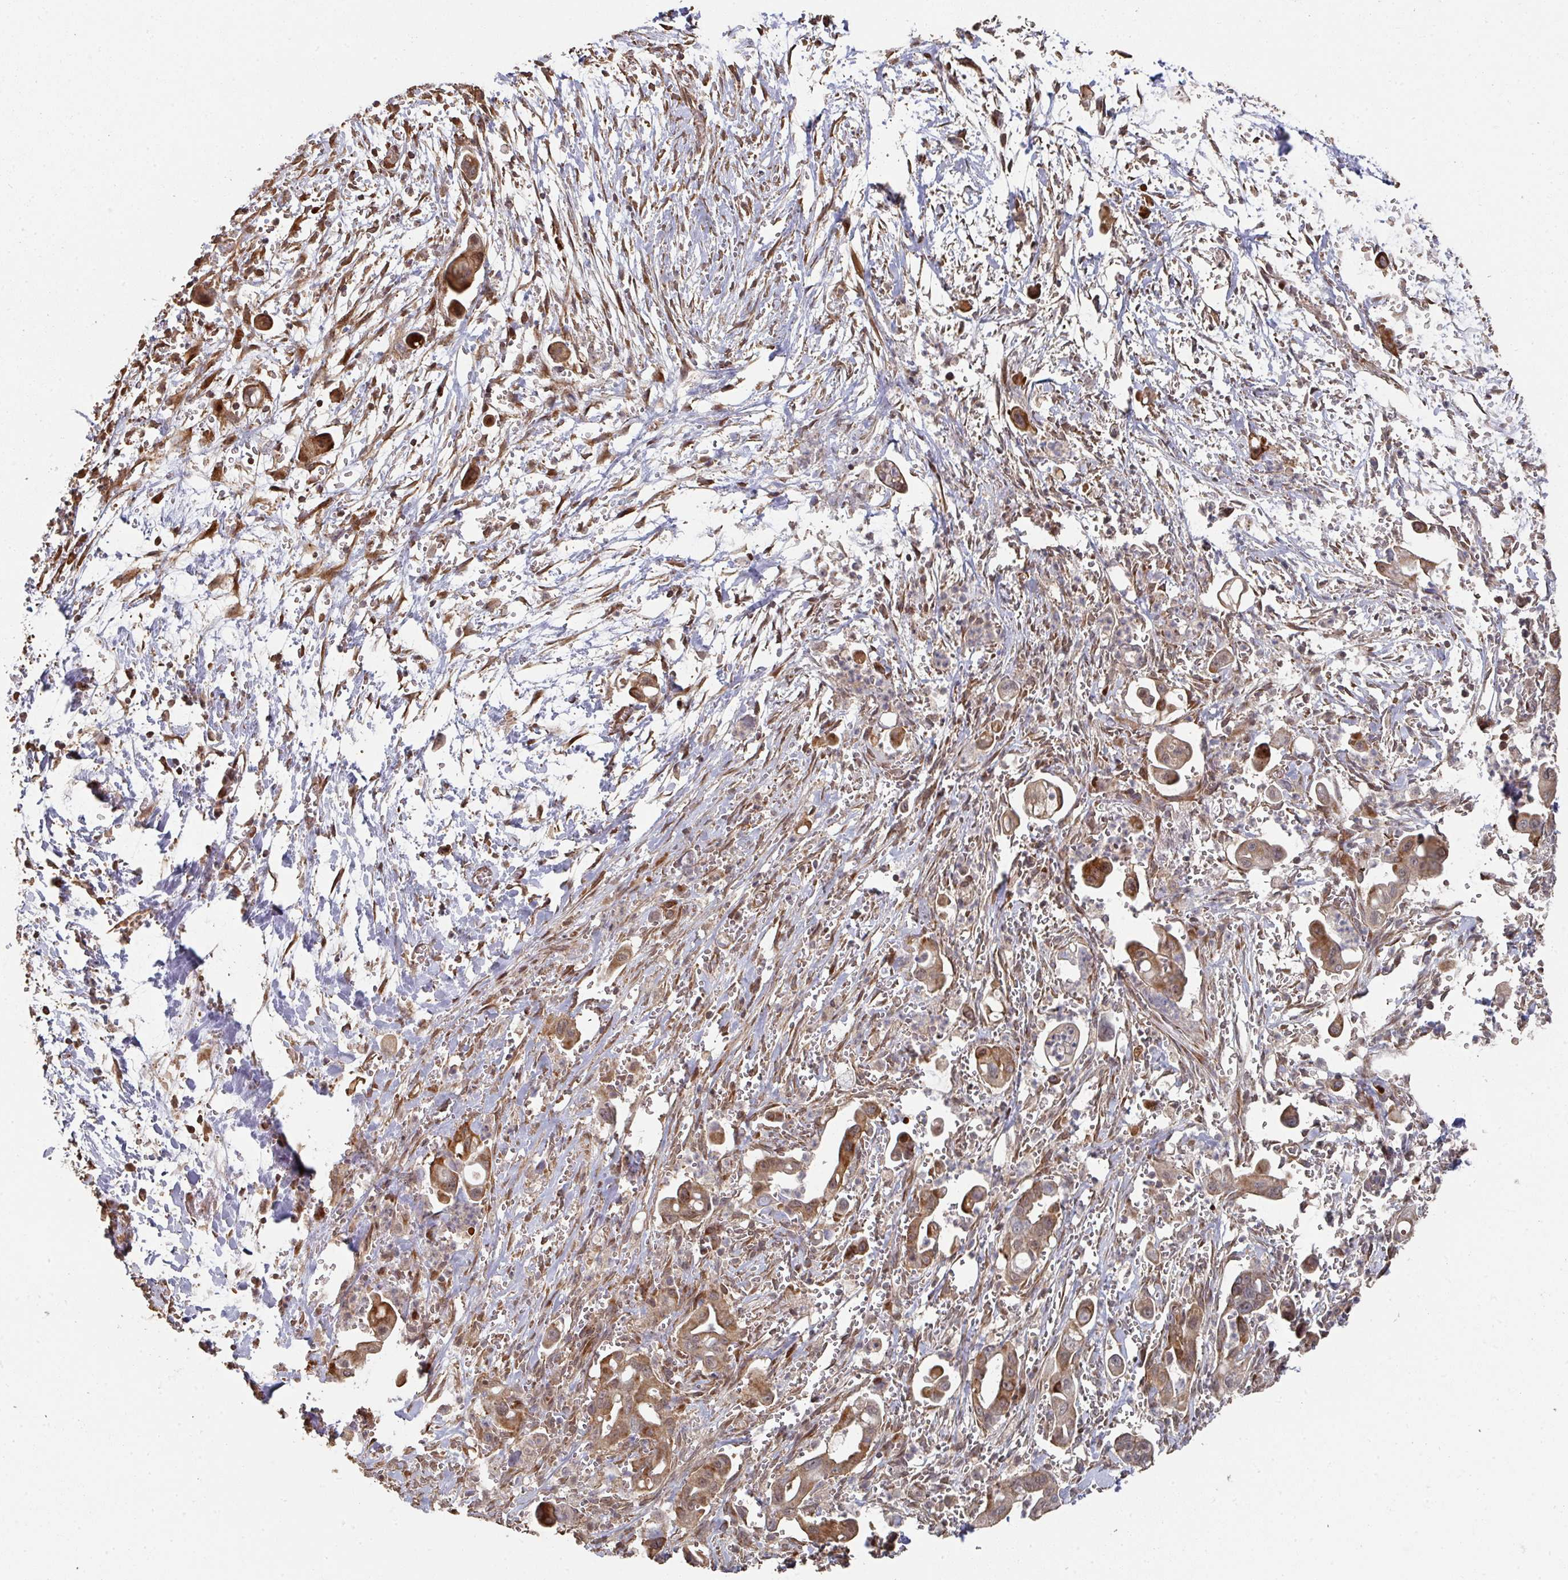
{"staining": {"intensity": "moderate", "quantity": "25%-75%", "location": "cytoplasmic/membranous"}, "tissue": "pancreatic cancer", "cell_type": "Tumor cells", "image_type": "cancer", "snomed": [{"axis": "morphology", "description": "Adenocarcinoma, NOS"}, {"axis": "topography", "description": "Pancreas"}], "caption": "A brown stain shows moderate cytoplasmic/membranous positivity of a protein in pancreatic adenocarcinoma tumor cells. The staining was performed using DAB, with brown indicating positive protein expression. Nuclei are stained blue with hematoxylin.", "gene": "CA7", "patient": {"sex": "male", "age": 61}}